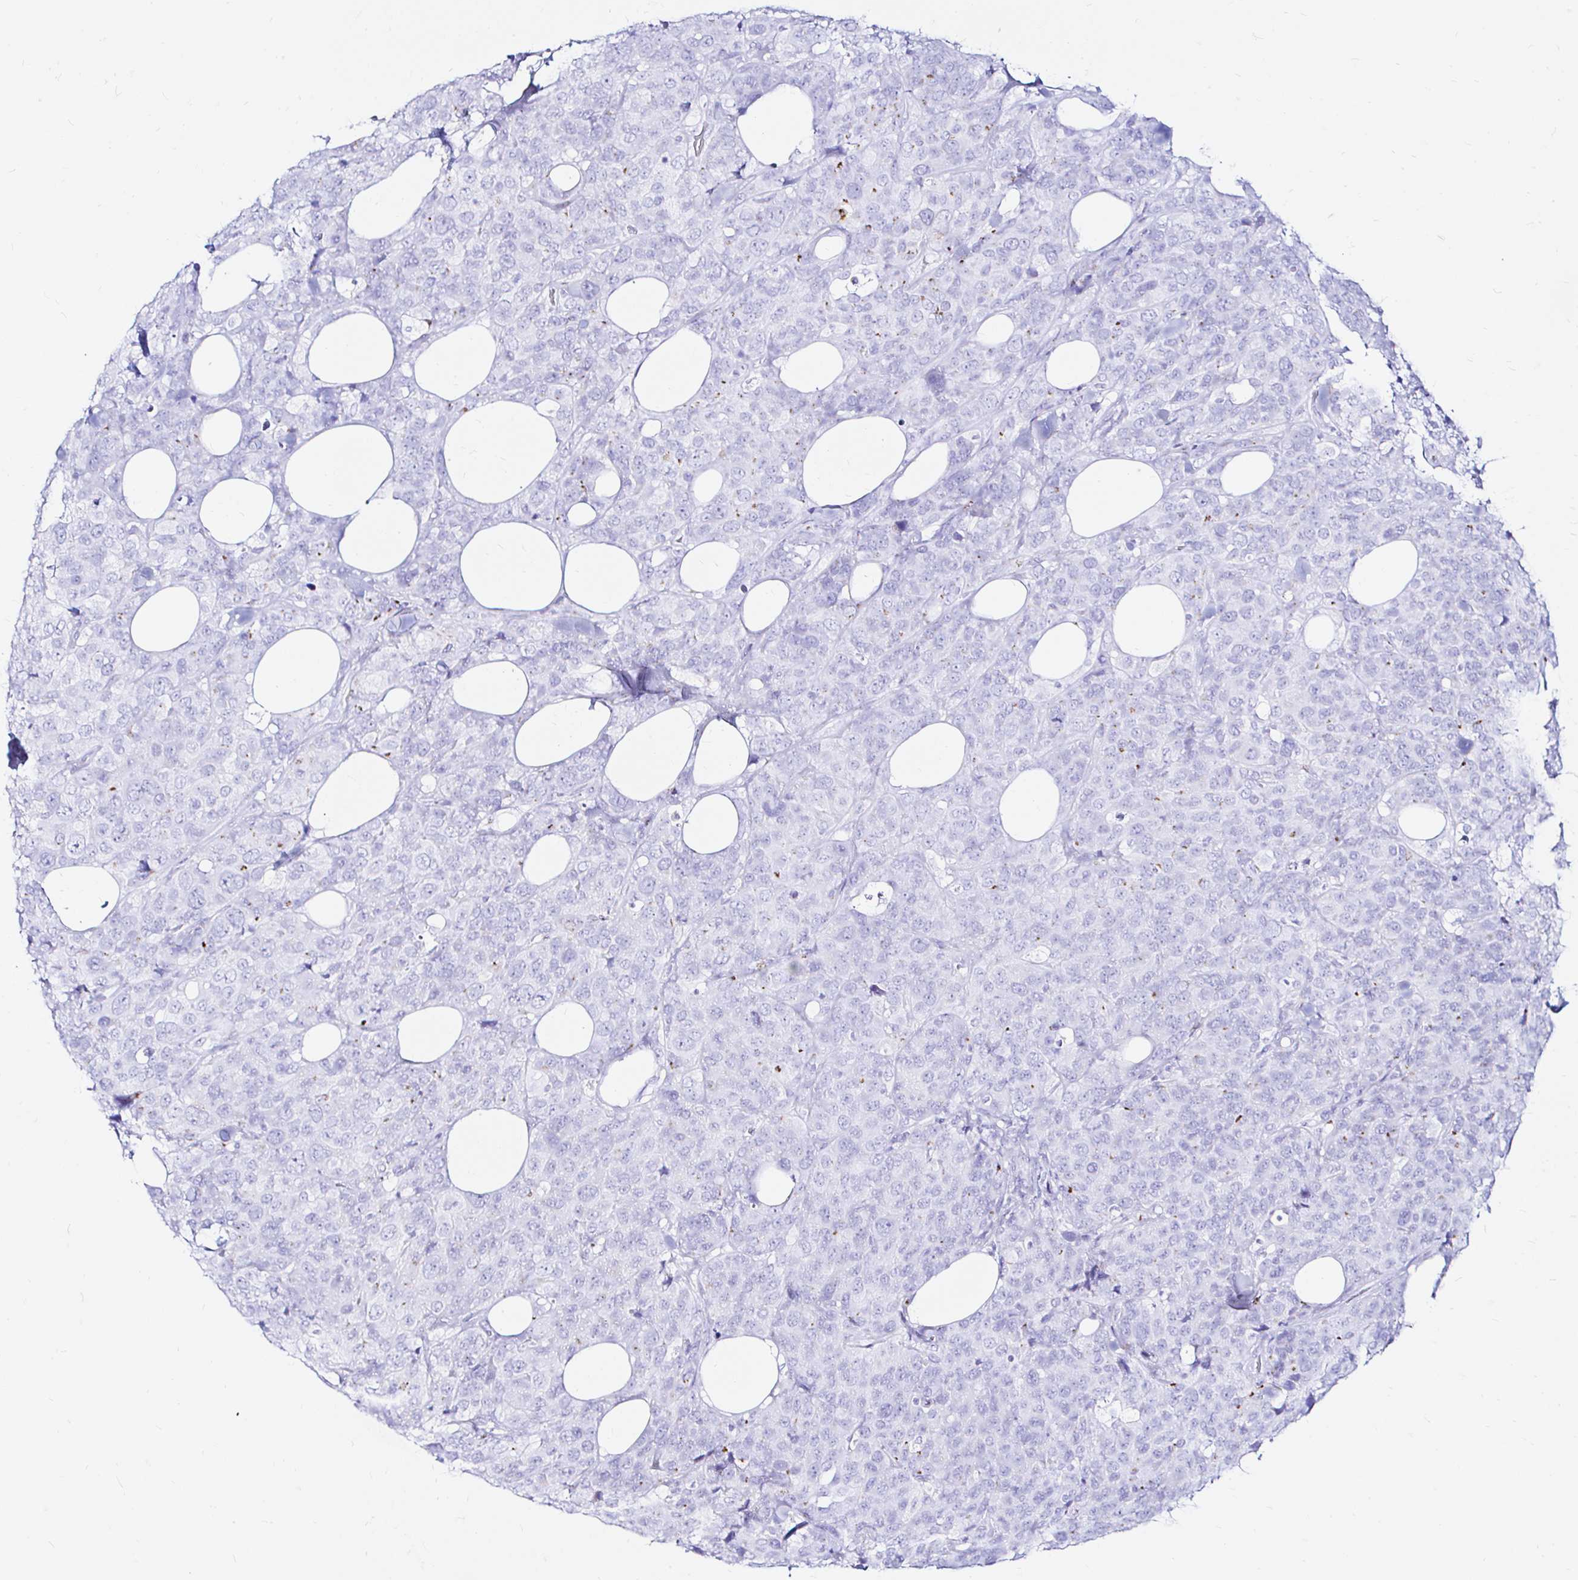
{"staining": {"intensity": "moderate", "quantity": "<25%", "location": "cytoplasmic/membranous"}, "tissue": "breast cancer", "cell_type": "Tumor cells", "image_type": "cancer", "snomed": [{"axis": "morphology", "description": "Lobular carcinoma"}, {"axis": "topography", "description": "Breast"}], "caption": "Protein expression analysis of breast cancer (lobular carcinoma) demonstrates moderate cytoplasmic/membranous staining in about <25% of tumor cells.", "gene": "ZNF432", "patient": {"sex": "female", "age": 59}}